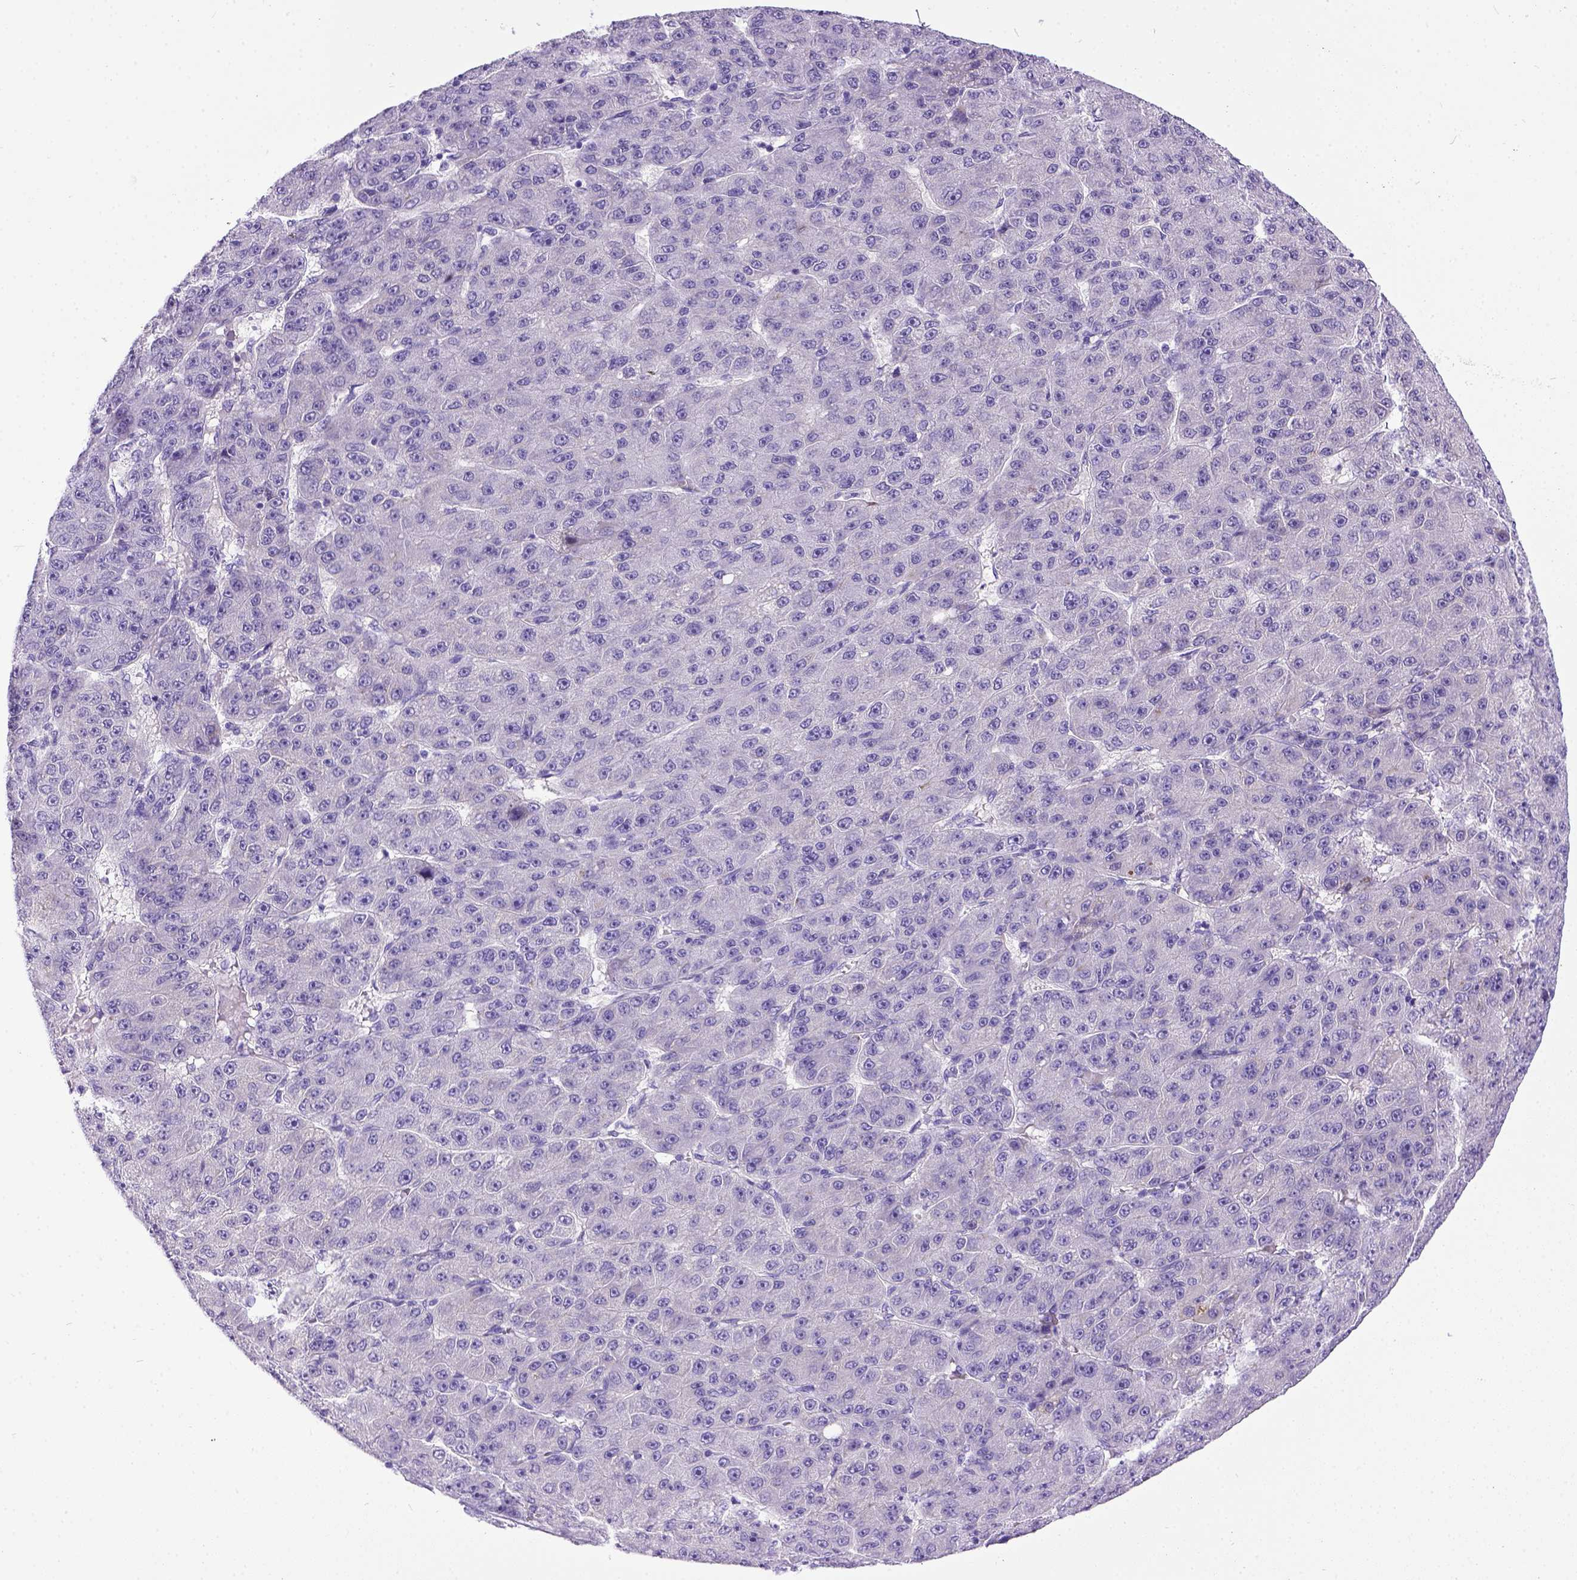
{"staining": {"intensity": "negative", "quantity": "none", "location": "none"}, "tissue": "liver cancer", "cell_type": "Tumor cells", "image_type": "cancer", "snomed": [{"axis": "morphology", "description": "Carcinoma, Hepatocellular, NOS"}, {"axis": "topography", "description": "Liver"}], "caption": "DAB immunohistochemical staining of liver cancer (hepatocellular carcinoma) demonstrates no significant staining in tumor cells.", "gene": "IGF2", "patient": {"sex": "male", "age": 67}}